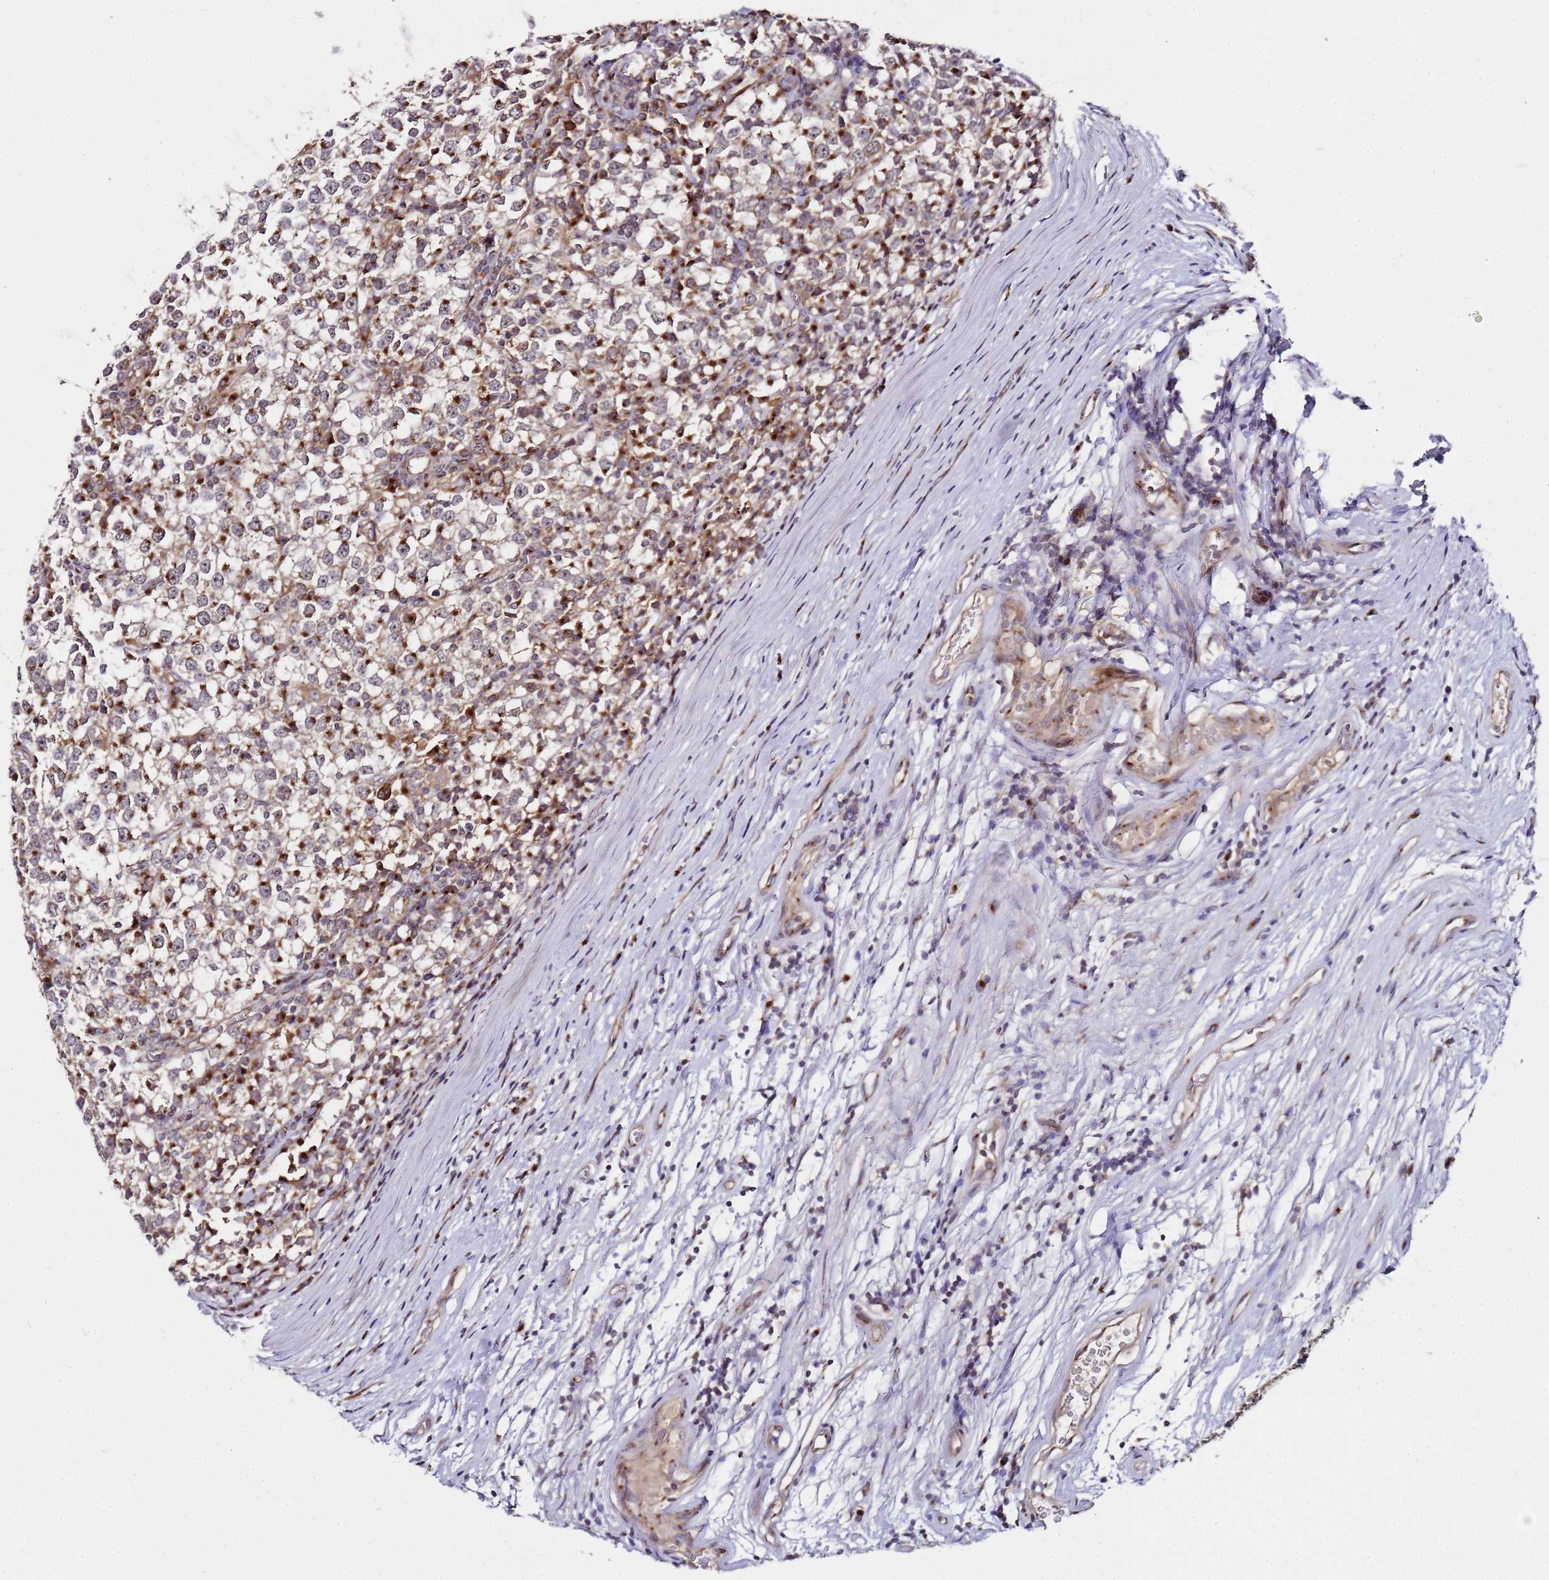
{"staining": {"intensity": "strong", "quantity": "25%-75%", "location": "cytoplasmic/membranous"}, "tissue": "testis cancer", "cell_type": "Tumor cells", "image_type": "cancer", "snomed": [{"axis": "morphology", "description": "Seminoma, NOS"}, {"axis": "topography", "description": "Testis"}], "caption": "Testis cancer (seminoma) stained with IHC displays strong cytoplasmic/membranous positivity in about 25%-75% of tumor cells. Immunohistochemistry (ihc) stains the protein in brown and the nuclei are stained blue.", "gene": "MRPL49", "patient": {"sex": "male", "age": 65}}